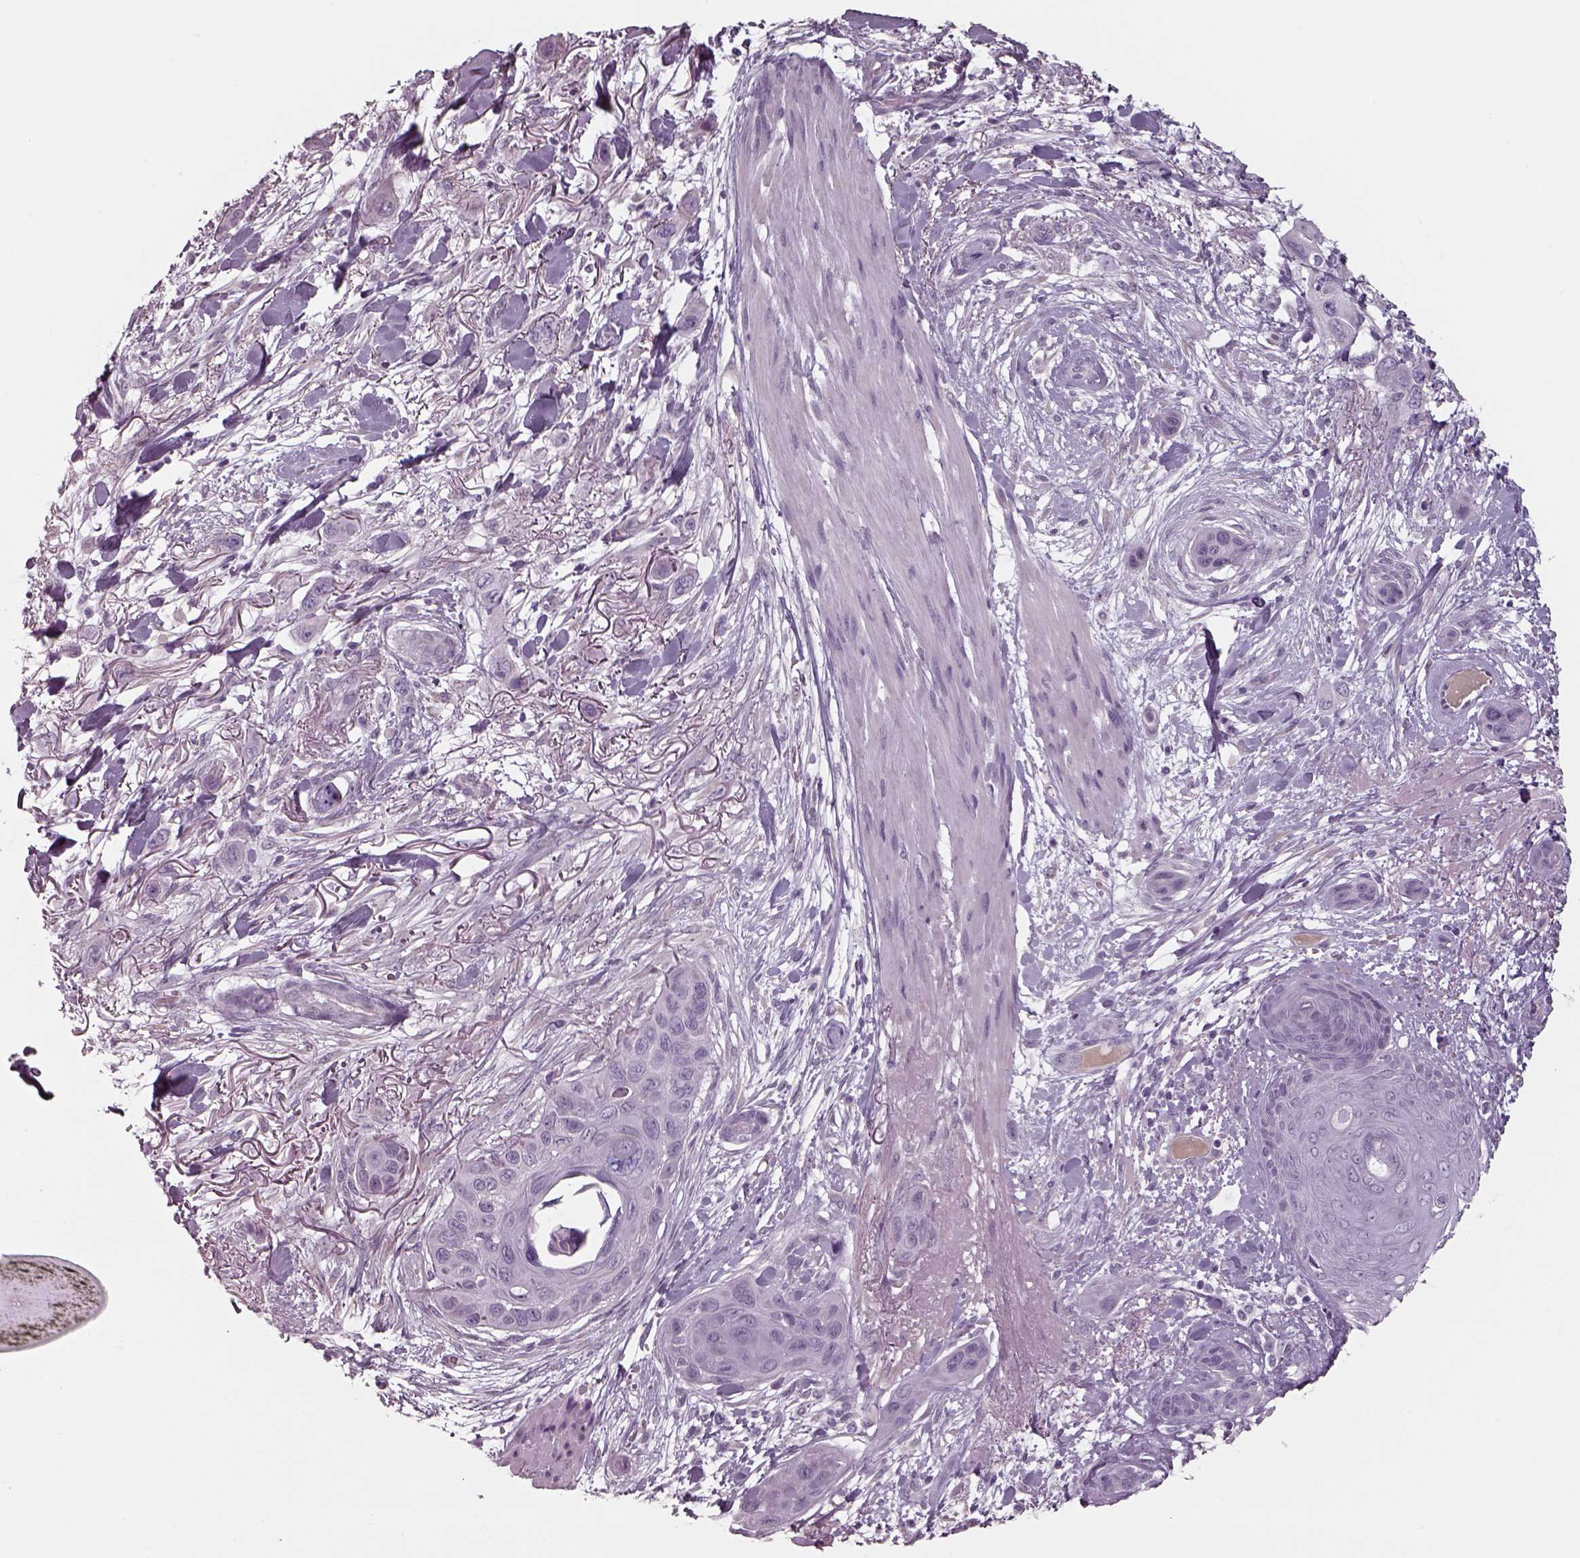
{"staining": {"intensity": "negative", "quantity": "none", "location": "none"}, "tissue": "skin cancer", "cell_type": "Tumor cells", "image_type": "cancer", "snomed": [{"axis": "morphology", "description": "Squamous cell carcinoma, NOS"}, {"axis": "topography", "description": "Skin"}], "caption": "Photomicrograph shows no significant protein positivity in tumor cells of skin squamous cell carcinoma. (DAB (3,3'-diaminobenzidine) immunohistochemistry (IHC) with hematoxylin counter stain).", "gene": "SEPTIN14", "patient": {"sex": "male", "age": 79}}